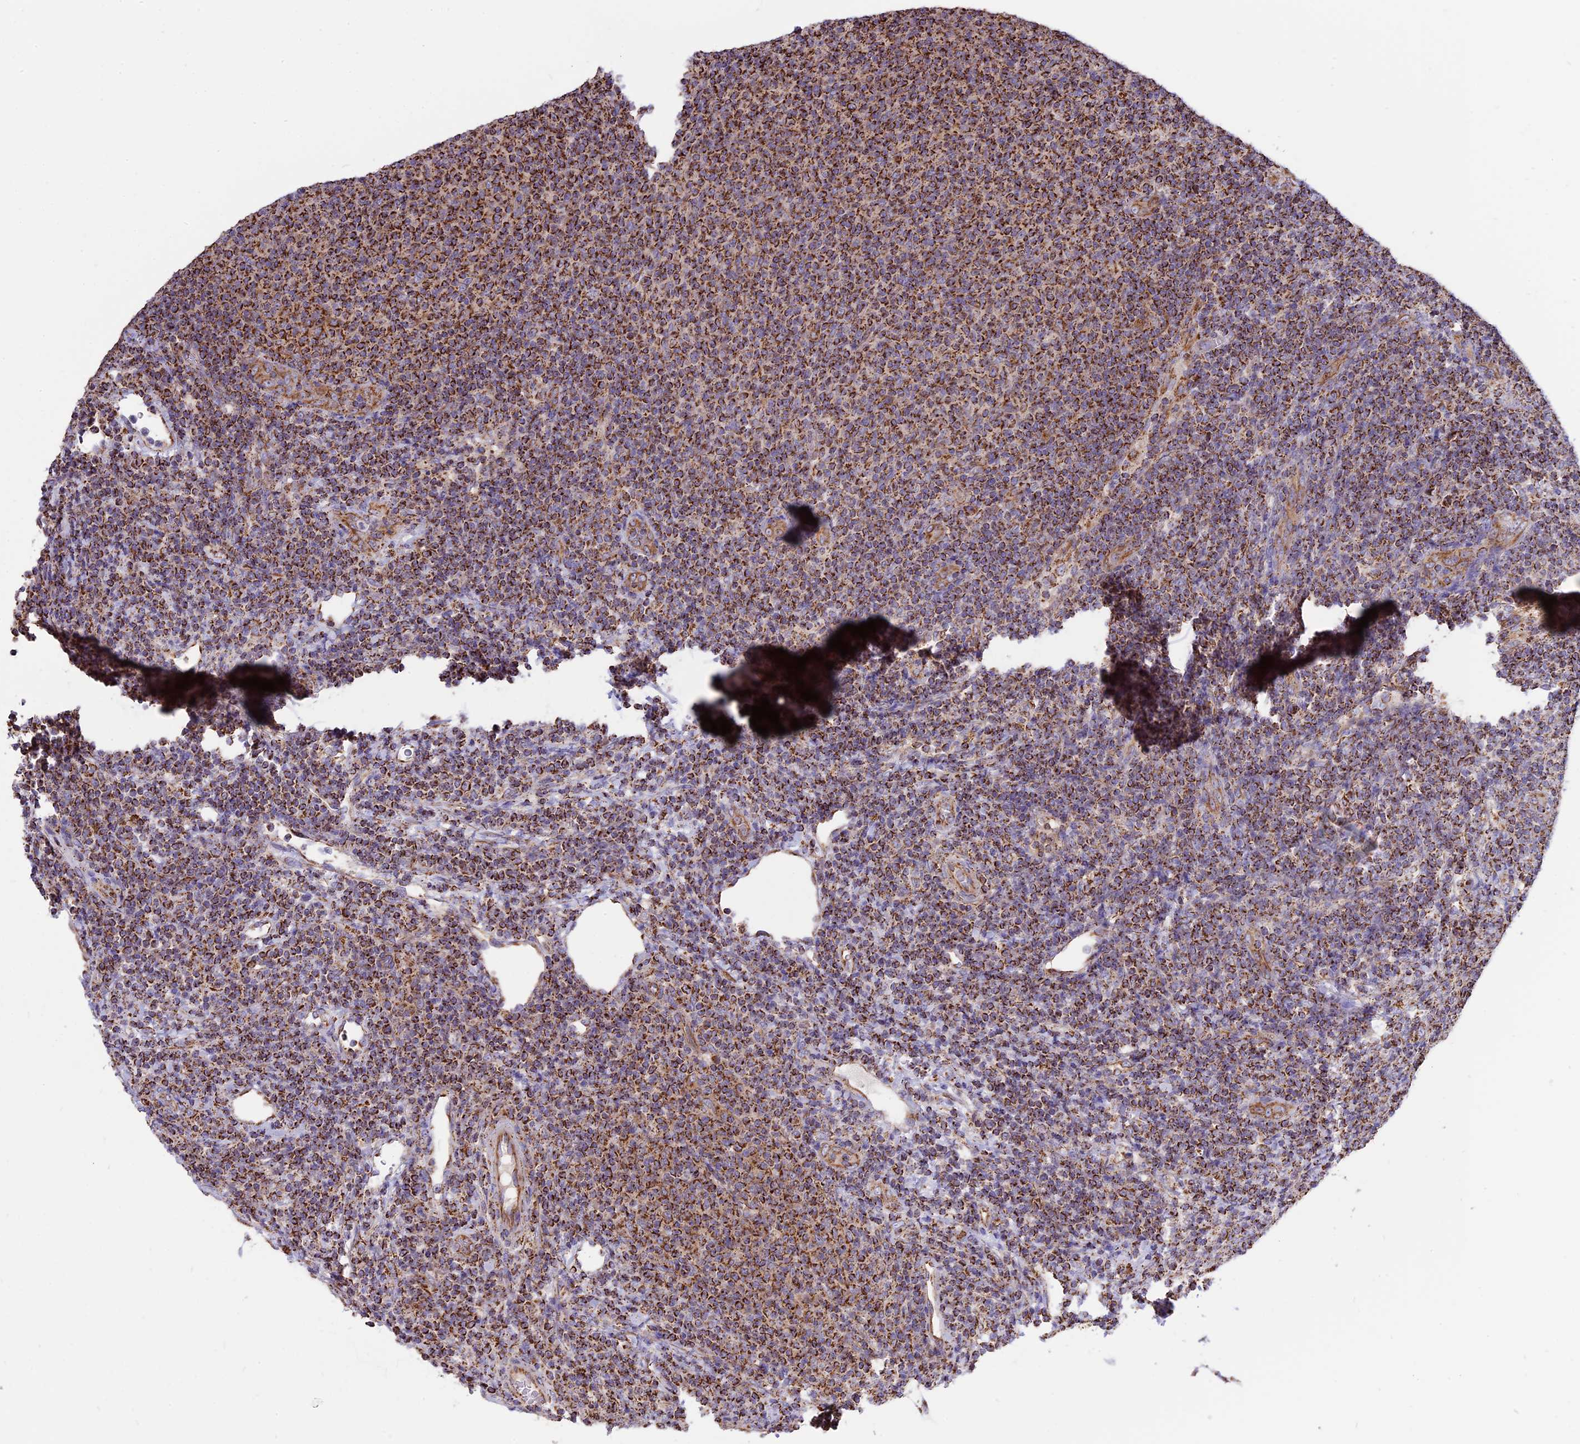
{"staining": {"intensity": "strong", "quantity": ">75%", "location": "cytoplasmic/membranous"}, "tissue": "lymphoma", "cell_type": "Tumor cells", "image_type": "cancer", "snomed": [{"axis": "morphology", "description": "Malignant lymphoma, non-Hodgkin's type, Low grade"}, {"axis": "topography", "description": "Lymph node"}], "caption": "The histopathology image demonstrates a brown stain indicating the presence of a protein in the cytoplasmic/membranous of tumor cells in malignant lymphoma, non-Hodgkin's type (low-grade).", "gene": "TTC4", "patient": {"sex": "male", "age": 66}}